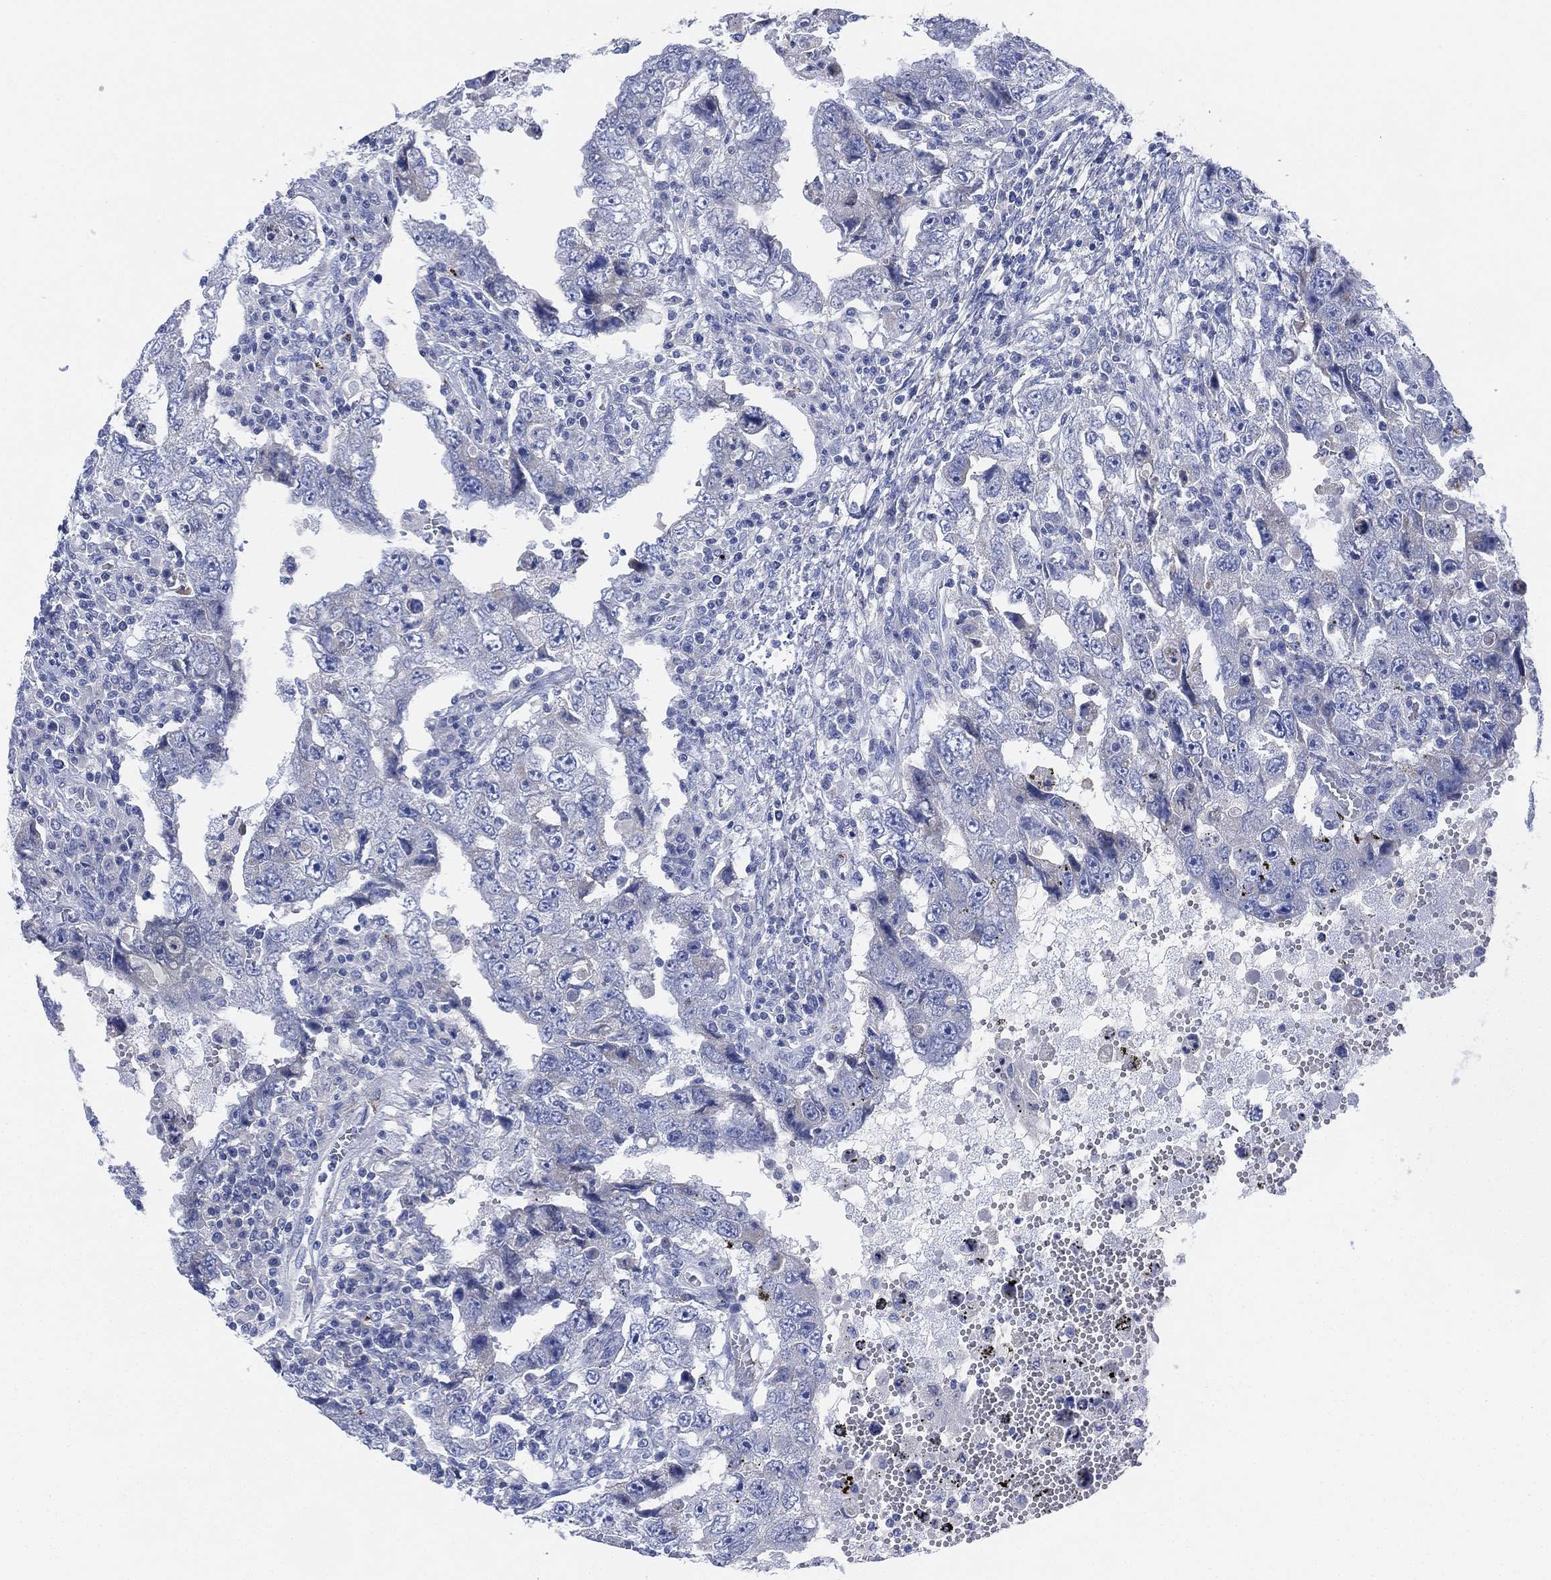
{"staining": {"intensity": "negative", "quantity": "none", "location": "none"}, "tissue": "testis cancer", "cell_type": "Tumor cells", "image_type": "cancer", "snomed": [{"axis": "morphology", "description": "Carcinoma, Embryonal, NOS"}, {"axis": "topography", "description": "Testis"}], "caption": "Immunohistochemistry micrograph of neoplastic tissue: human testis cancer stained with DAB (3,3'-diaminobenzidine) displays no significant protein staining in tumor cells.", "gene": "ADAD2", "patient": {"sex": "male", "age": 26}}